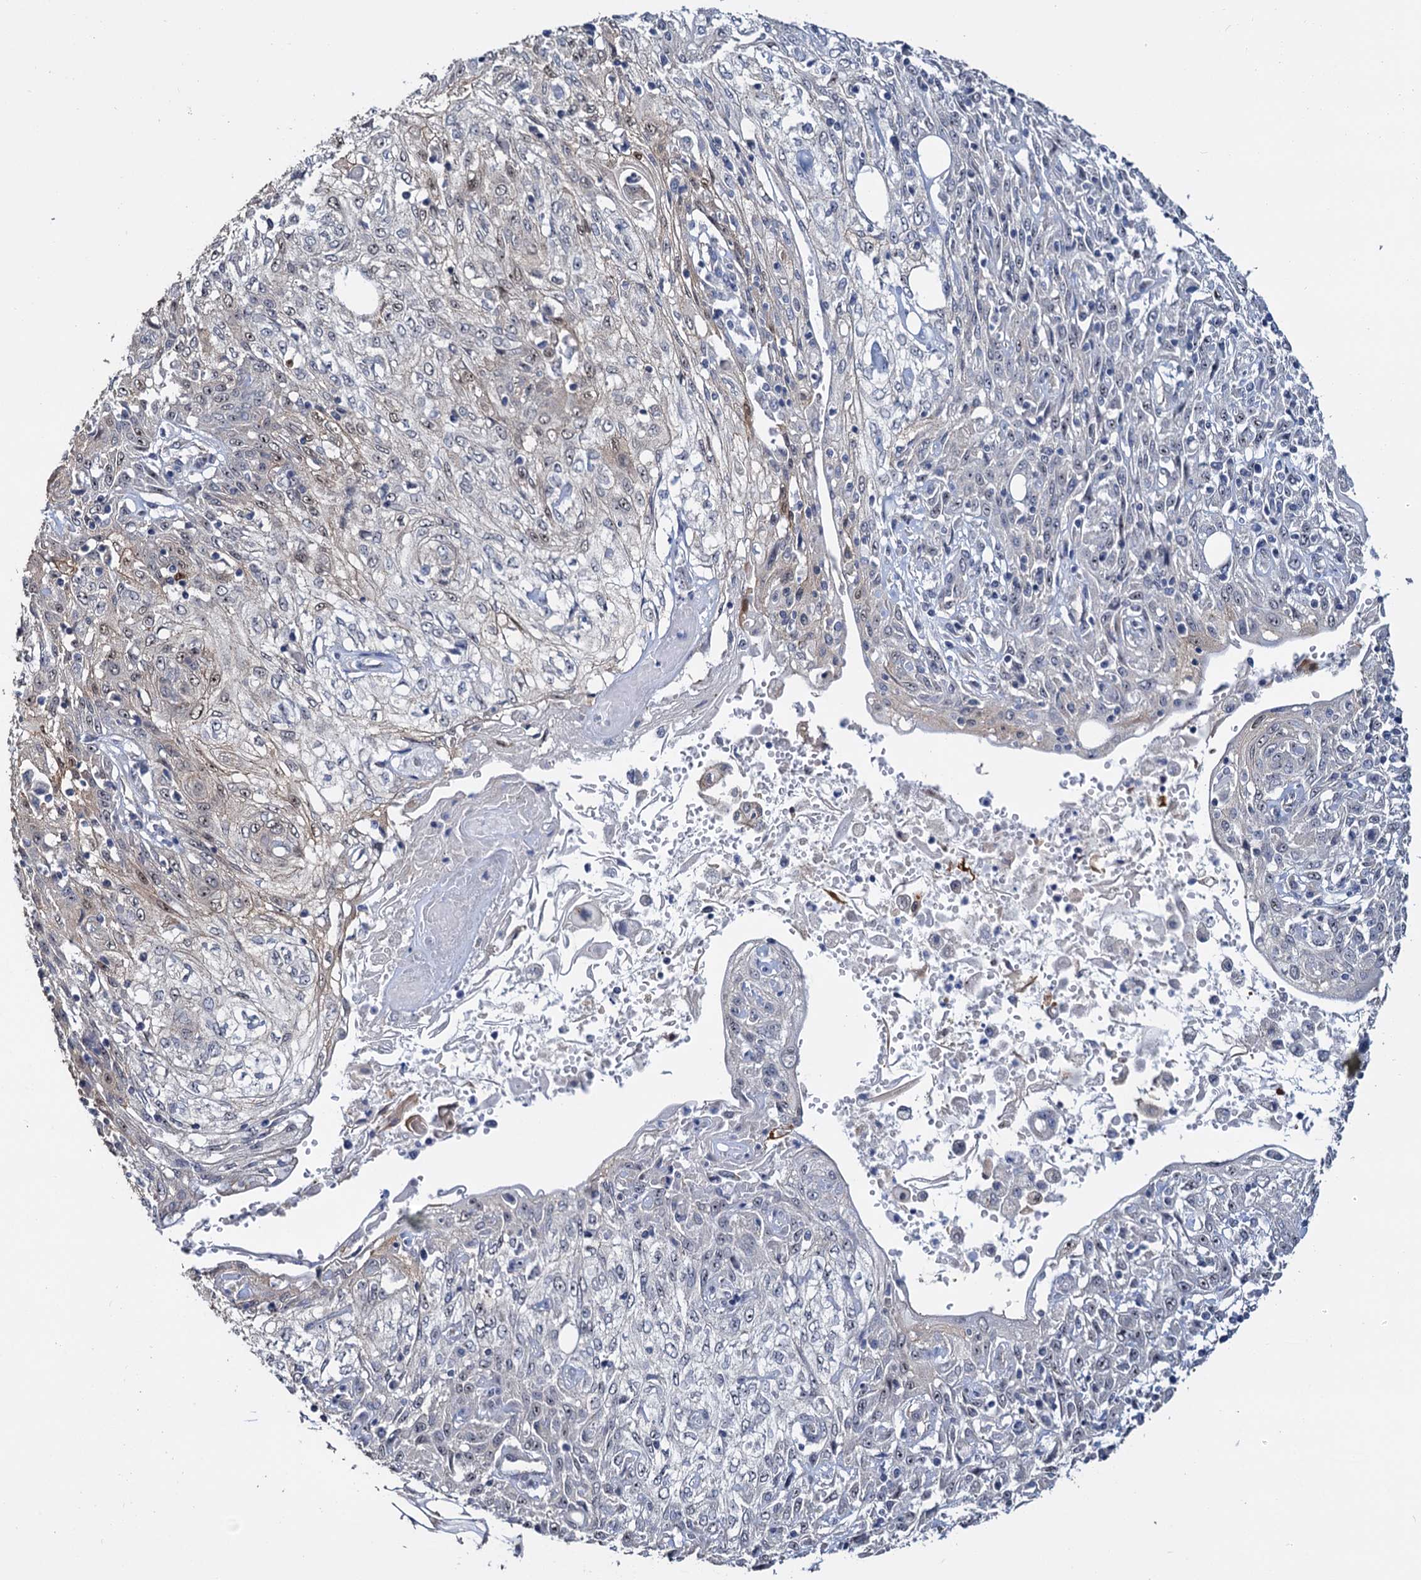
{"staining": {"intensity": "weak", "quantity": "<25%", "location": "nuclear"}, "tissue": "skin cancer", "cell_type": "Tumor cells", "image_type": "cancer", "snomed": [{"axis": "morphology", "description": "Squamous cell carcinoma, NOS"}, {"axis": "morphology", "description": "Squamous cell carcinoma, metastatic, NOS"}, {"axis": "topography", "description": "Skin"}, {"axis": "topography", "description": "Lymph node"}], "caption": "Metastatic squamous cell carcinoma (skin) was stained to show a protein in brown. There is no significant staining in tumor cells. (IHC, brightfield microscopy, high magnification).", "gene": "C2CD3", "patient": {"sex": "male", "age": 75}}